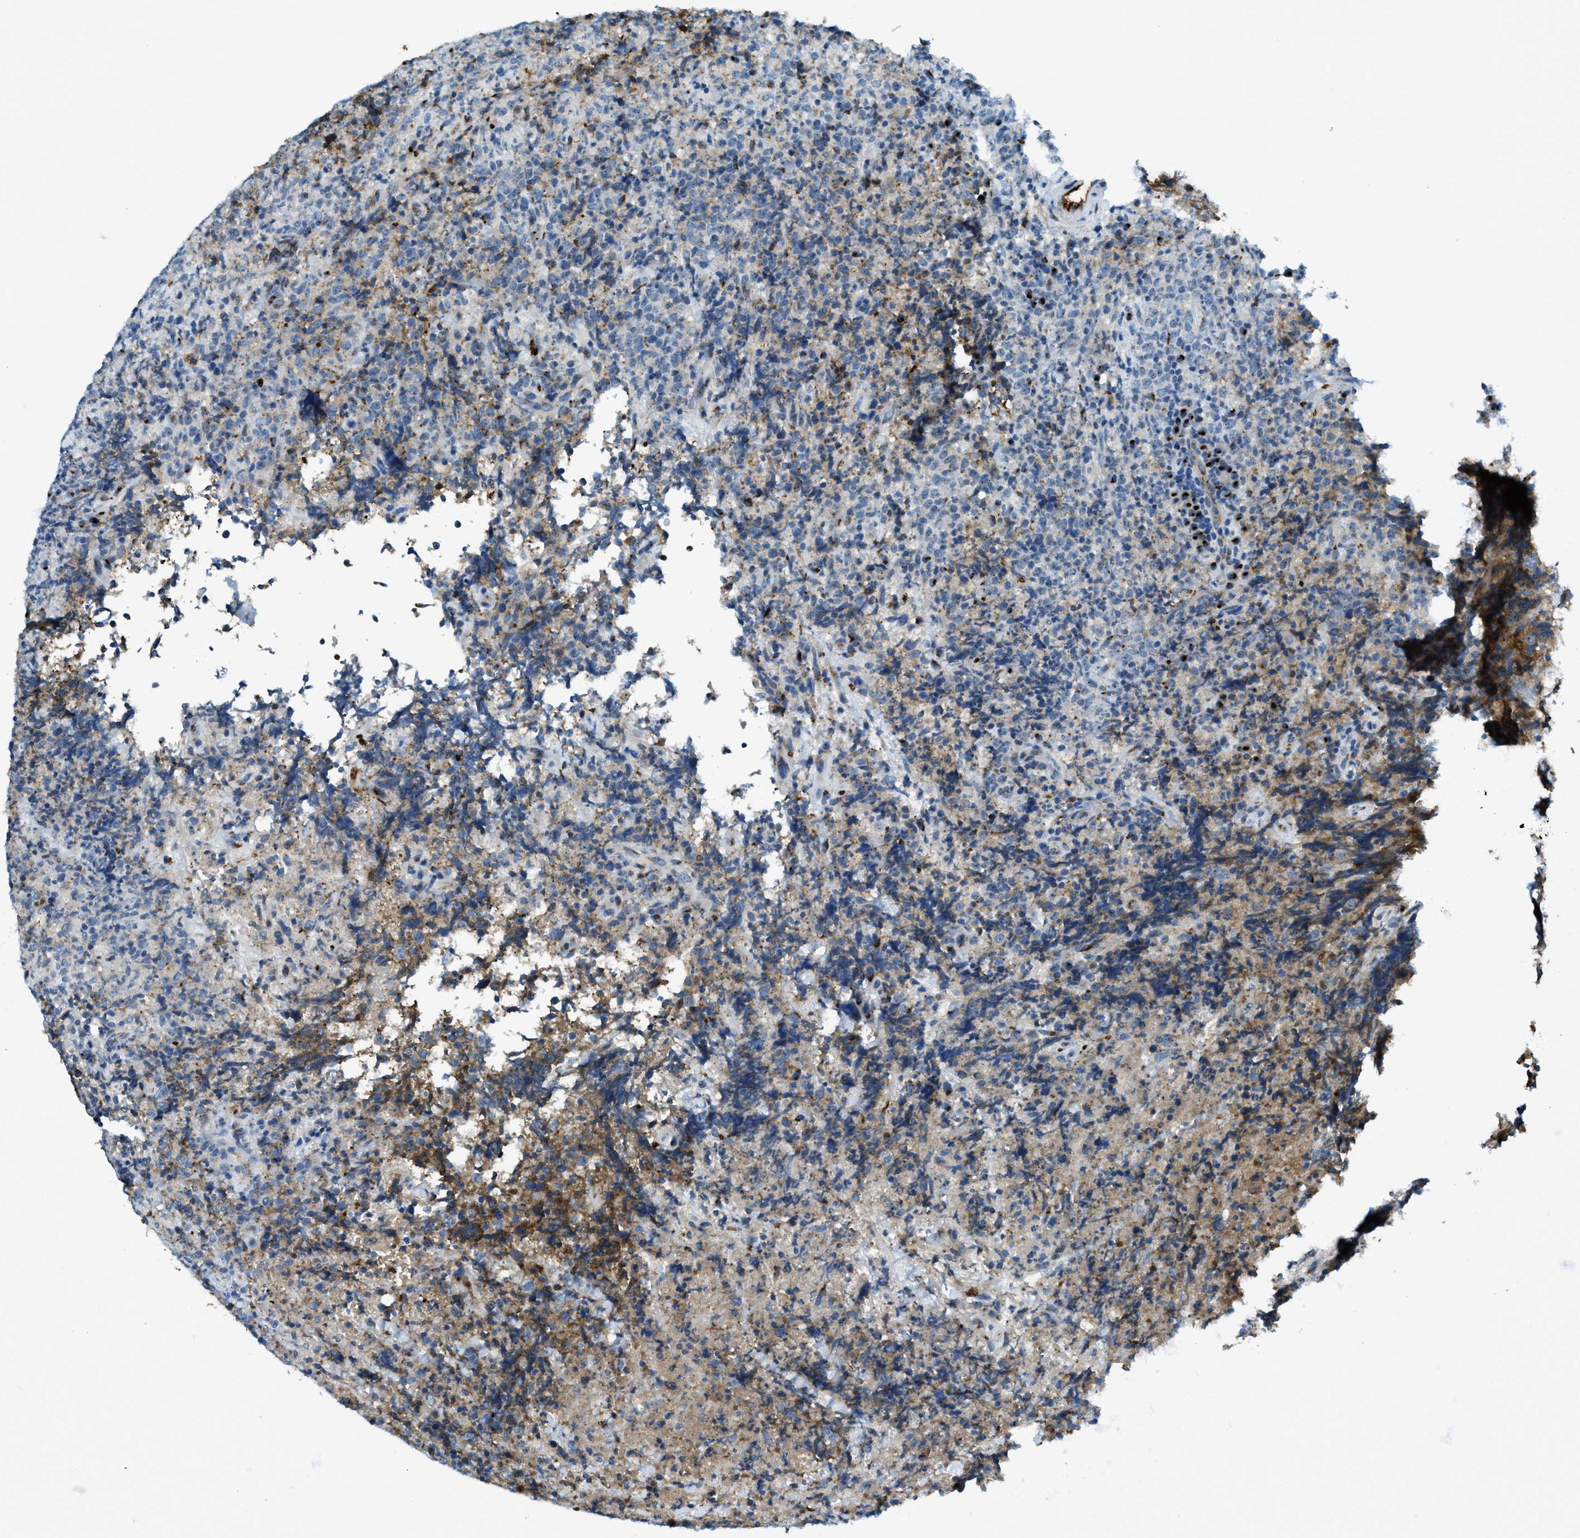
{"staining": {"intensity": "strong", "quantity": "<25%", "location": "cytoplasmic/membranous"}, "tissue": "lymphoma", "cell_type": "Tumor cells", "image_type": "cancer", "snomed": [{"axis": "morphology", "description": "Malignant lymphoma, non-Hodgkin's type, High grade"}, {"axis": "topography", "description": "Tonsil"}], "caption": "Human malignant lymphoma, non-Hodgkin's type (high-grade) stained with a brown dye demonstrates strong cytoplasmic/membranous positive staining in approximately <25% of tumor cells.", "gene": "TRIM59", "patient": {"sex": "female", "age": 36}}